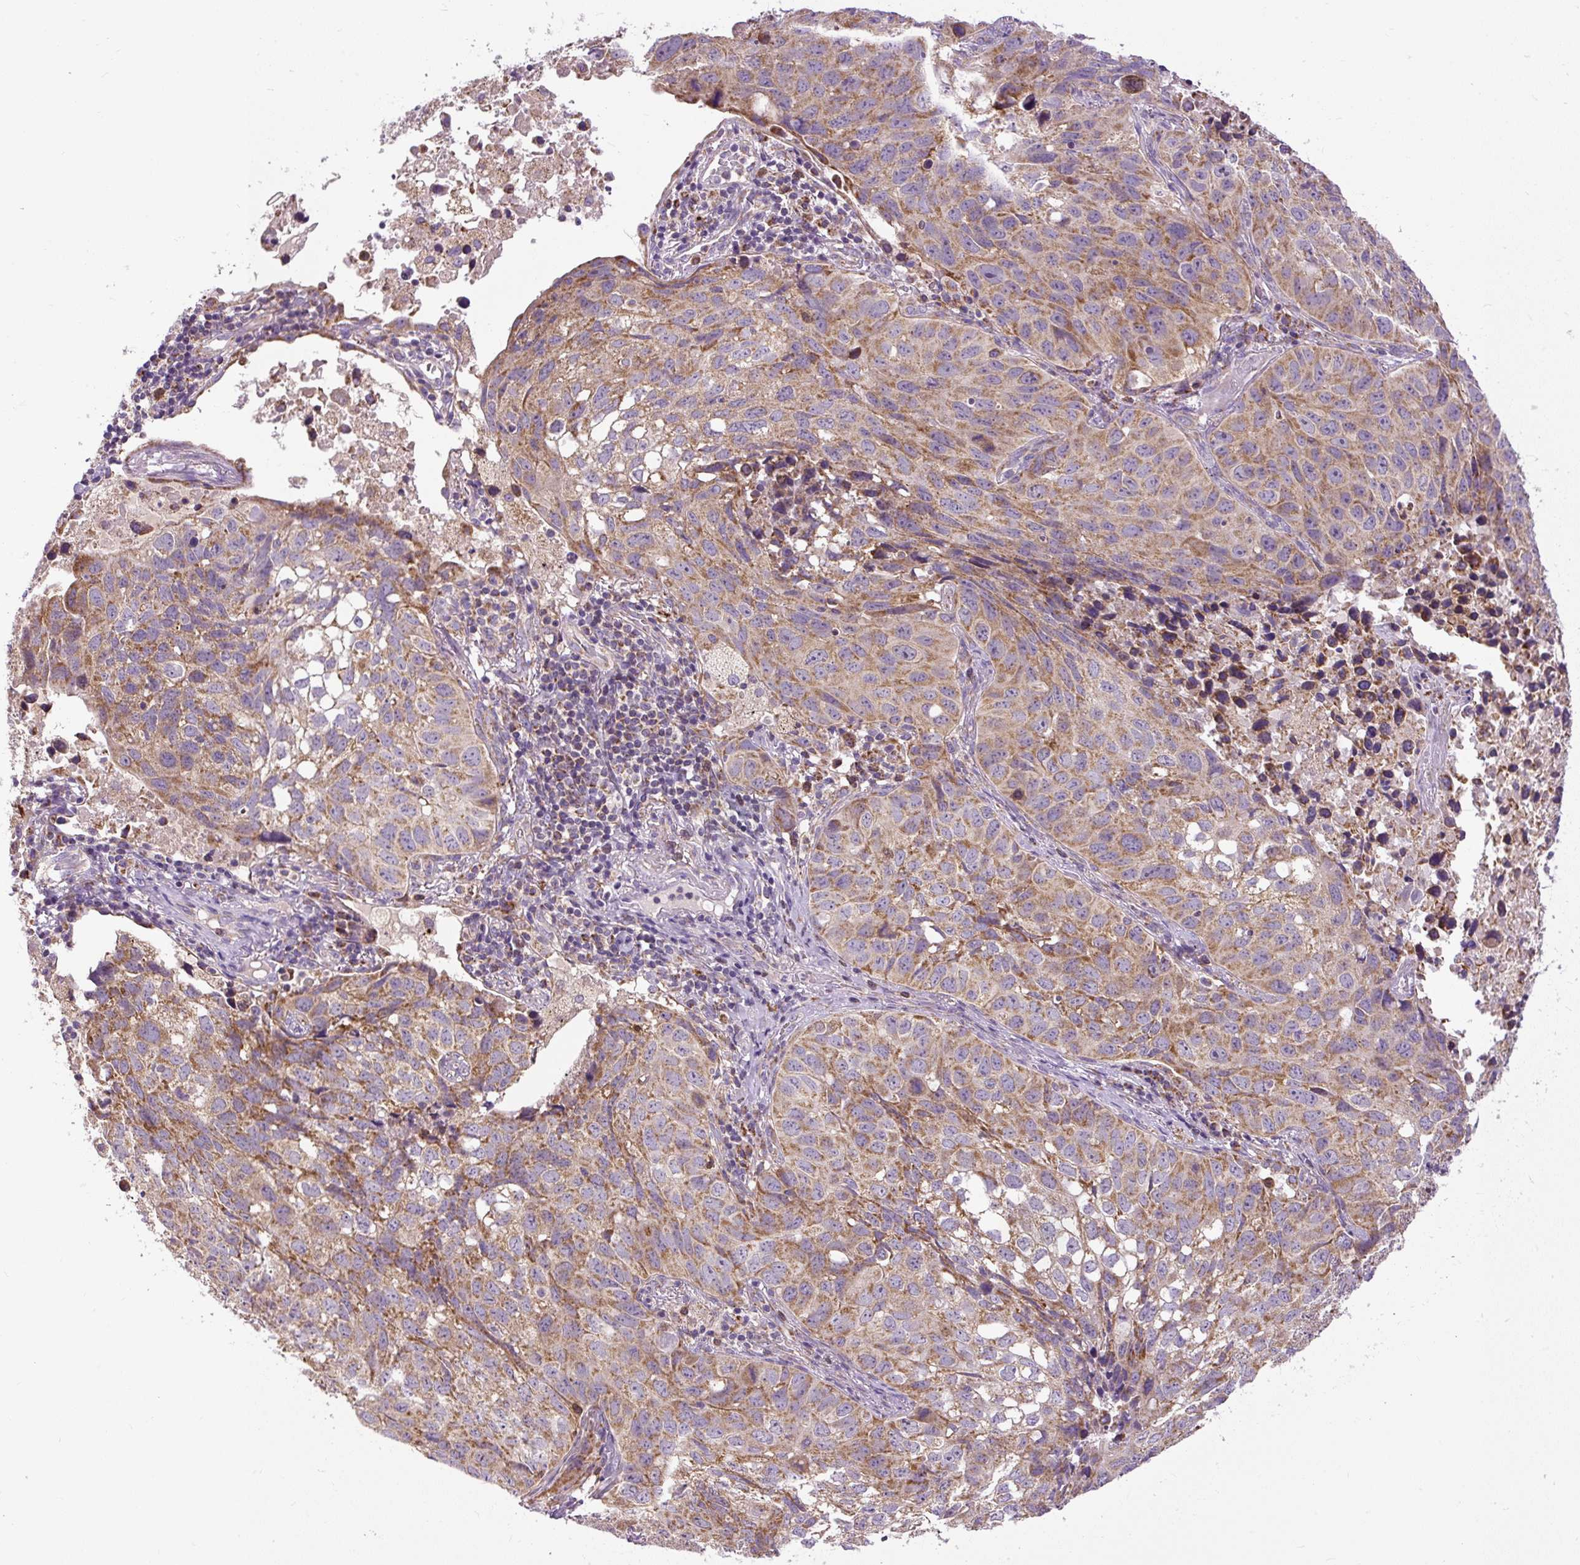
{"staining": {"intensity": "moderate", "quantity": ">75%", "location": "cytoplasmic/membranous"}, "tissue": "lung cancer", "cell_type": "Tumor cells", "image_type": "cancer", "snomed": [{"axis": "morphology", "description": "Squamous cell carcinoma, NOS"}, {"axis": "topography", "description": "Lung"}], "caption": "Lung squamous cell carcinoma was stained to show a protein in brown. There is medium levels of moderate cytoplasmic/membranous positivity in about >75% of tumor cells.", "gene": "TM2D3", "patient": {"sex": "male", "age": 60}}